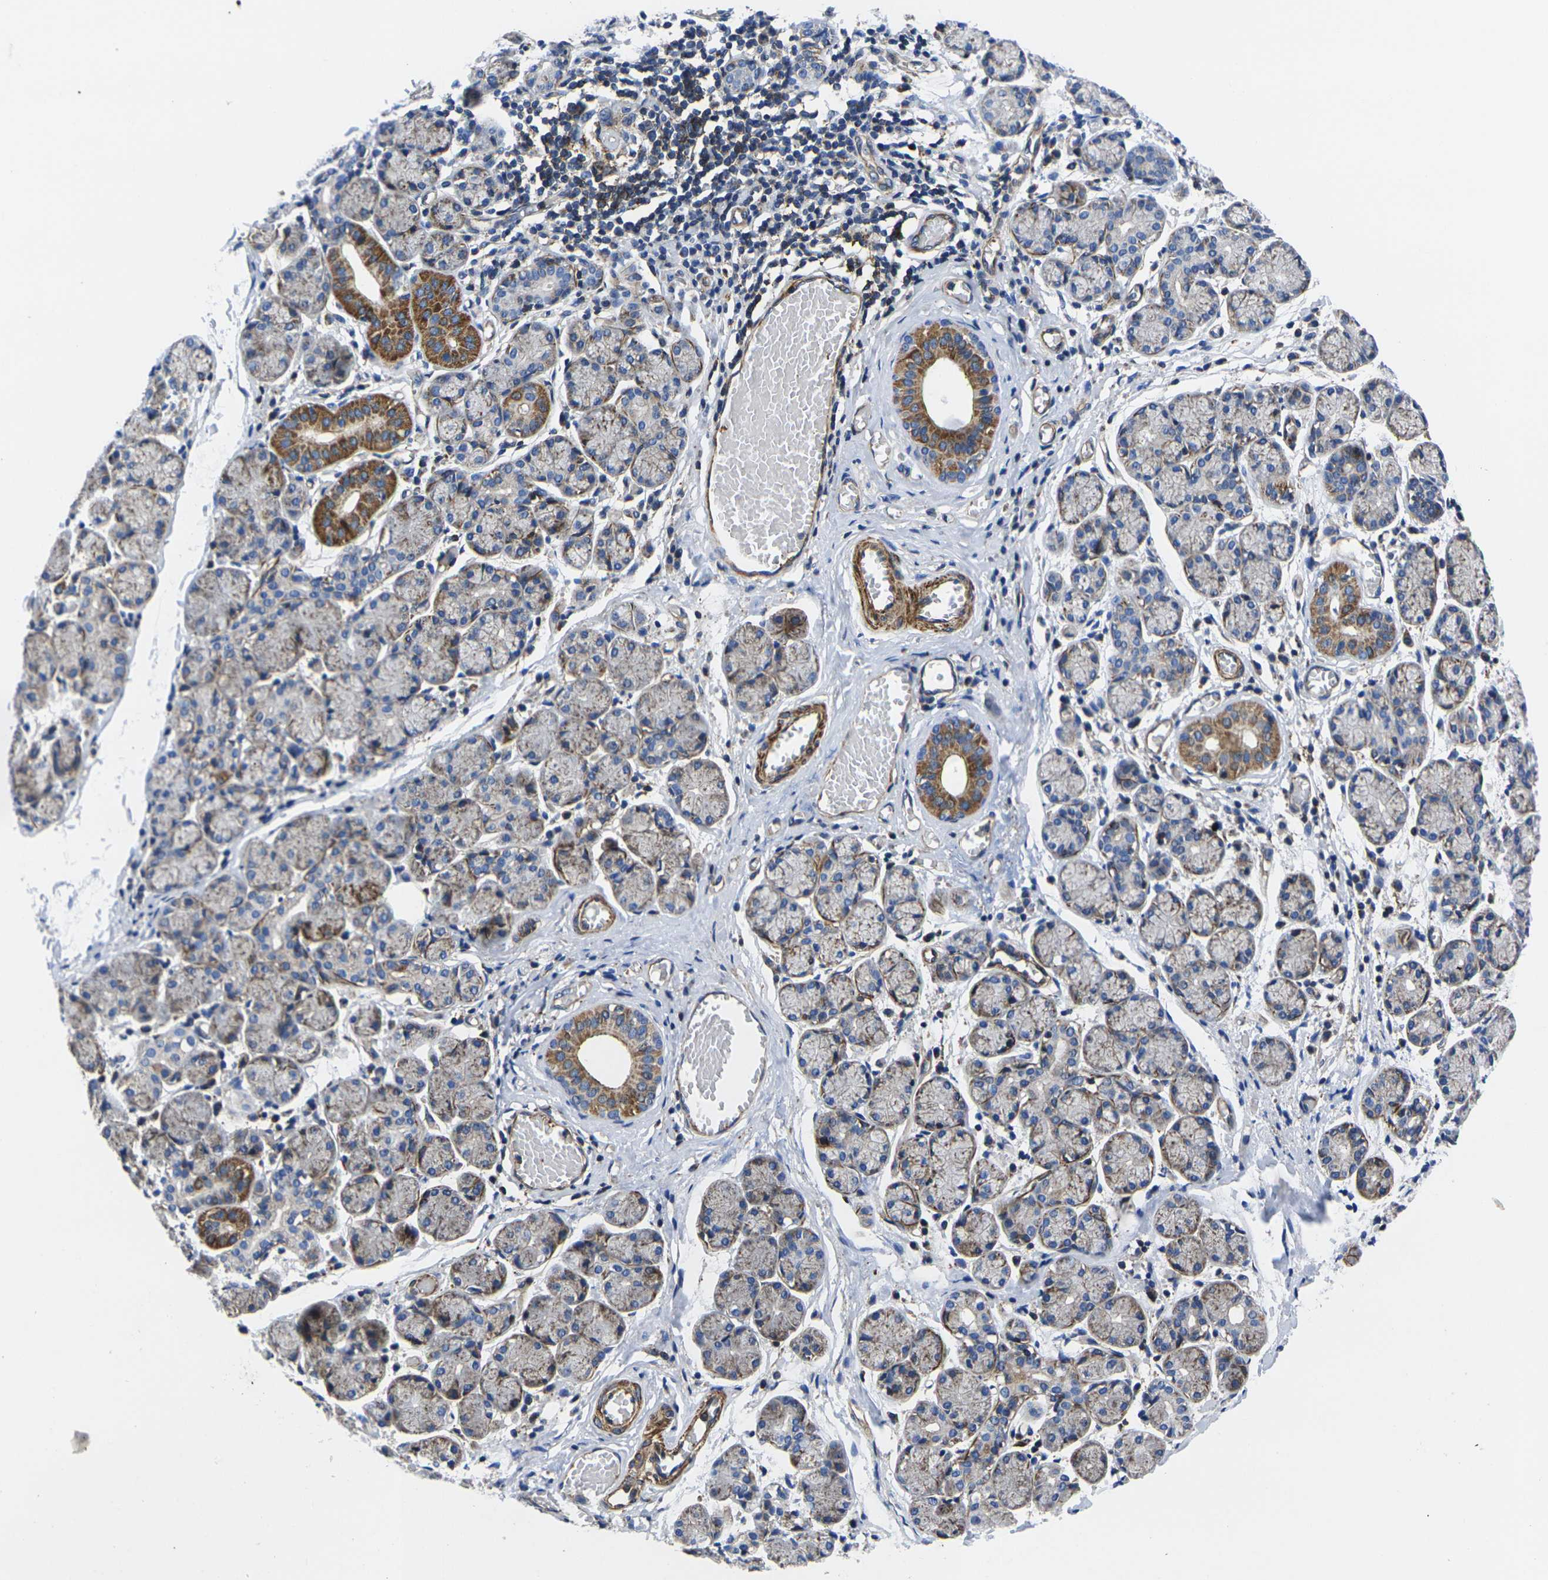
{"staining": {"intensity": "moderate", "quantity": "25%-75%", "location": "cytoplasmic/membranous"}, "tissue": "salivary gland", "cell_type": "Glandular cells", "image_type": "normal", "snomed": [{"axis": "morphology", "description": "Normal tissue, NOS"}, {"axis": "topography", "description": "Salivary gland"}], "caption": "A medium amount of moderate cytoplasmic/membranous staining is seen in approximately 25%-75% of glandular cells in unremarkable salivary gland. The staining was performed using DAB, with brown indicating positive protein expression. Nuclei are stained blue with hematoxylin.", "gene": "GPR4", "patient": {"sex": "female", "age": 24}}